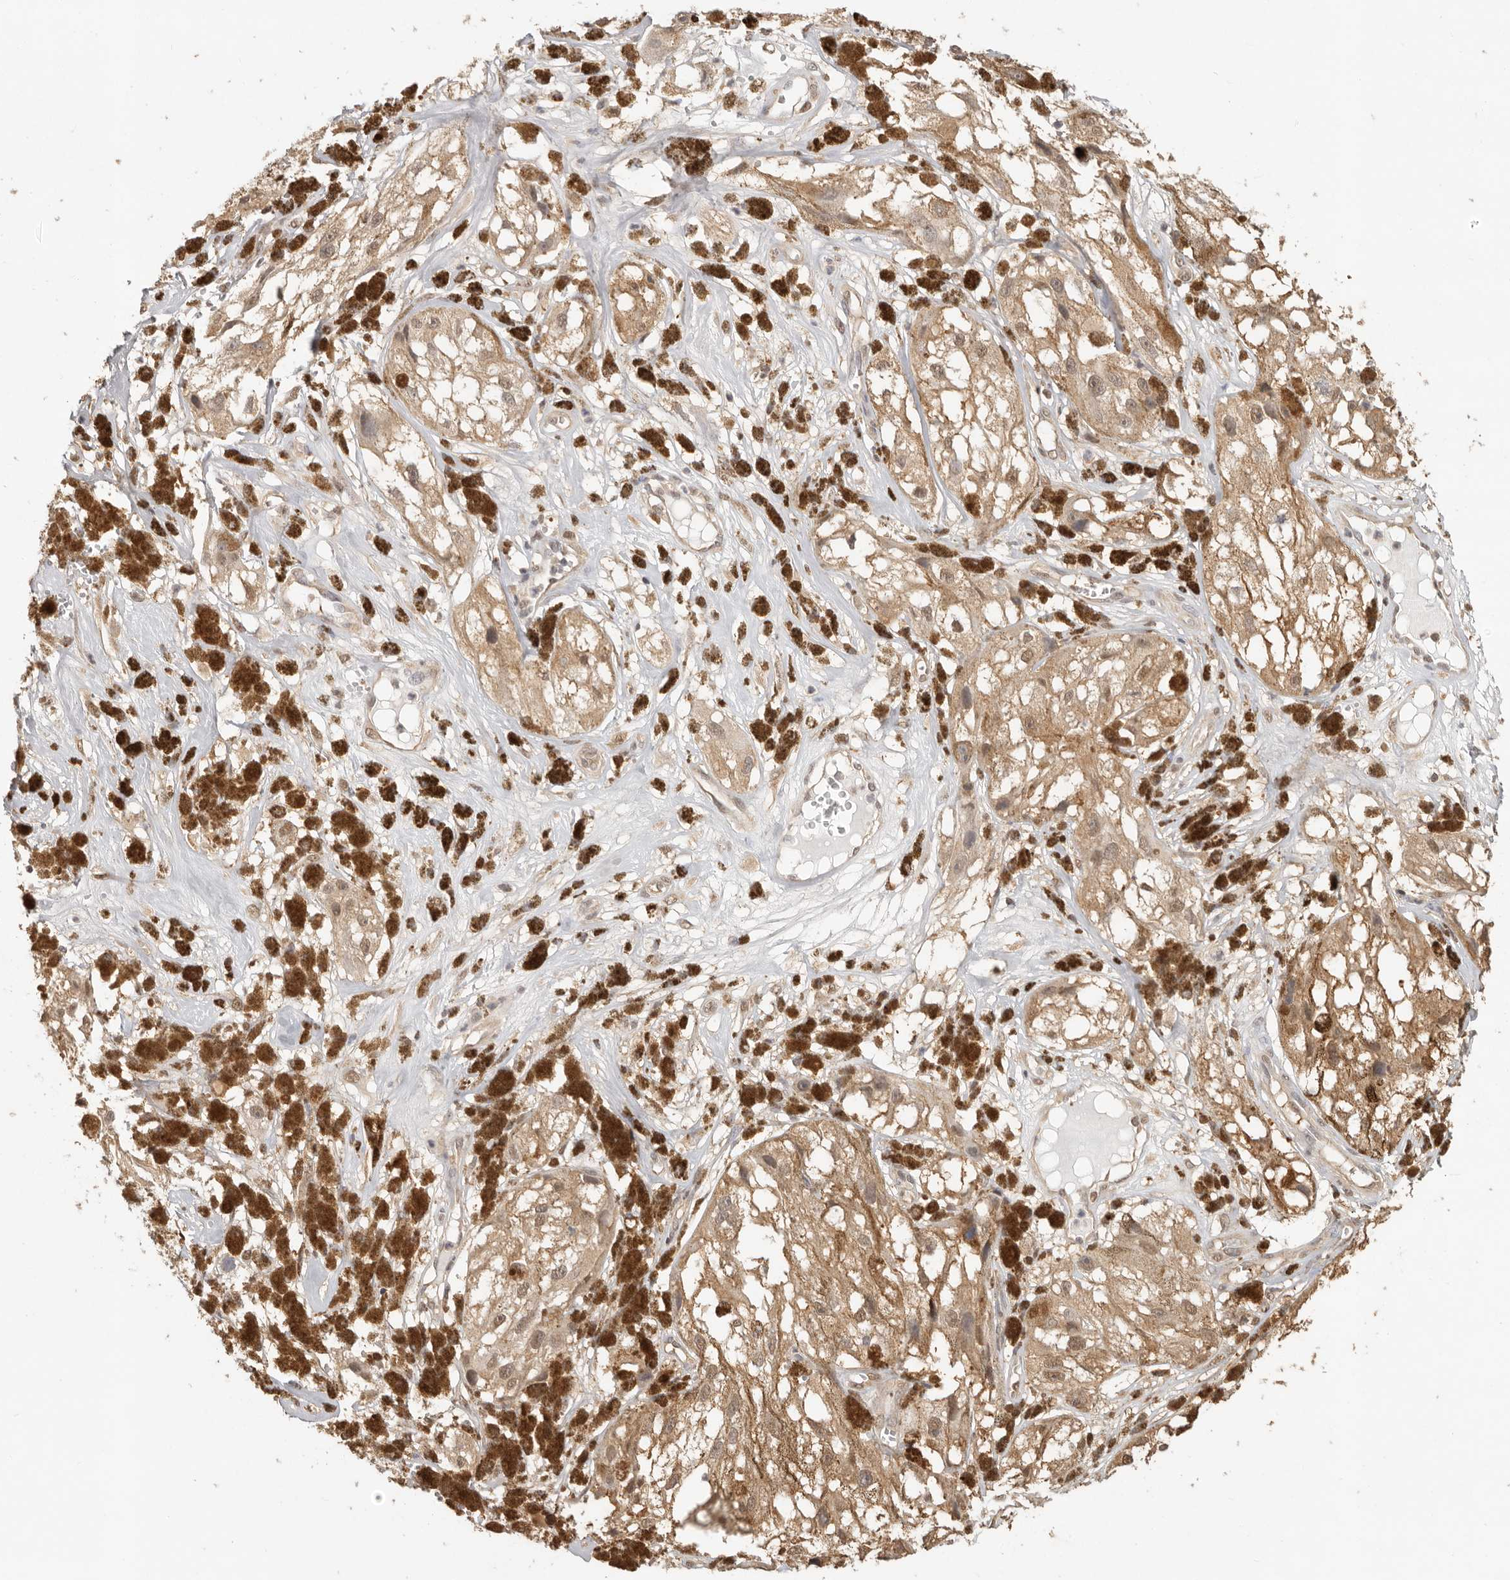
{"staining": {"intensity": "moderate", "quantity": ">75%", "location": "cytoplasmic/membranous,nuclear"}, "tissue": "melanoma", "cell_type": "Tumor cells", "image_type": "cancer", "snomed": [{"axis": "morphology", "description": "Malignant melanoma, NOS"}, {"axis": "topography", "description": "Skin"}], "caption": "Tumor cells show medium levels of moderate cytoplasmic/membranous and nuclear positivity in about >75% of cells in malignant melanoma. (Stains: DAB in brown, nuclei in blue, Microscopy: brightfield microscopy at high magnification).", "gene": "PSMA5", "patient": {"sex": "male", "age": 88}}